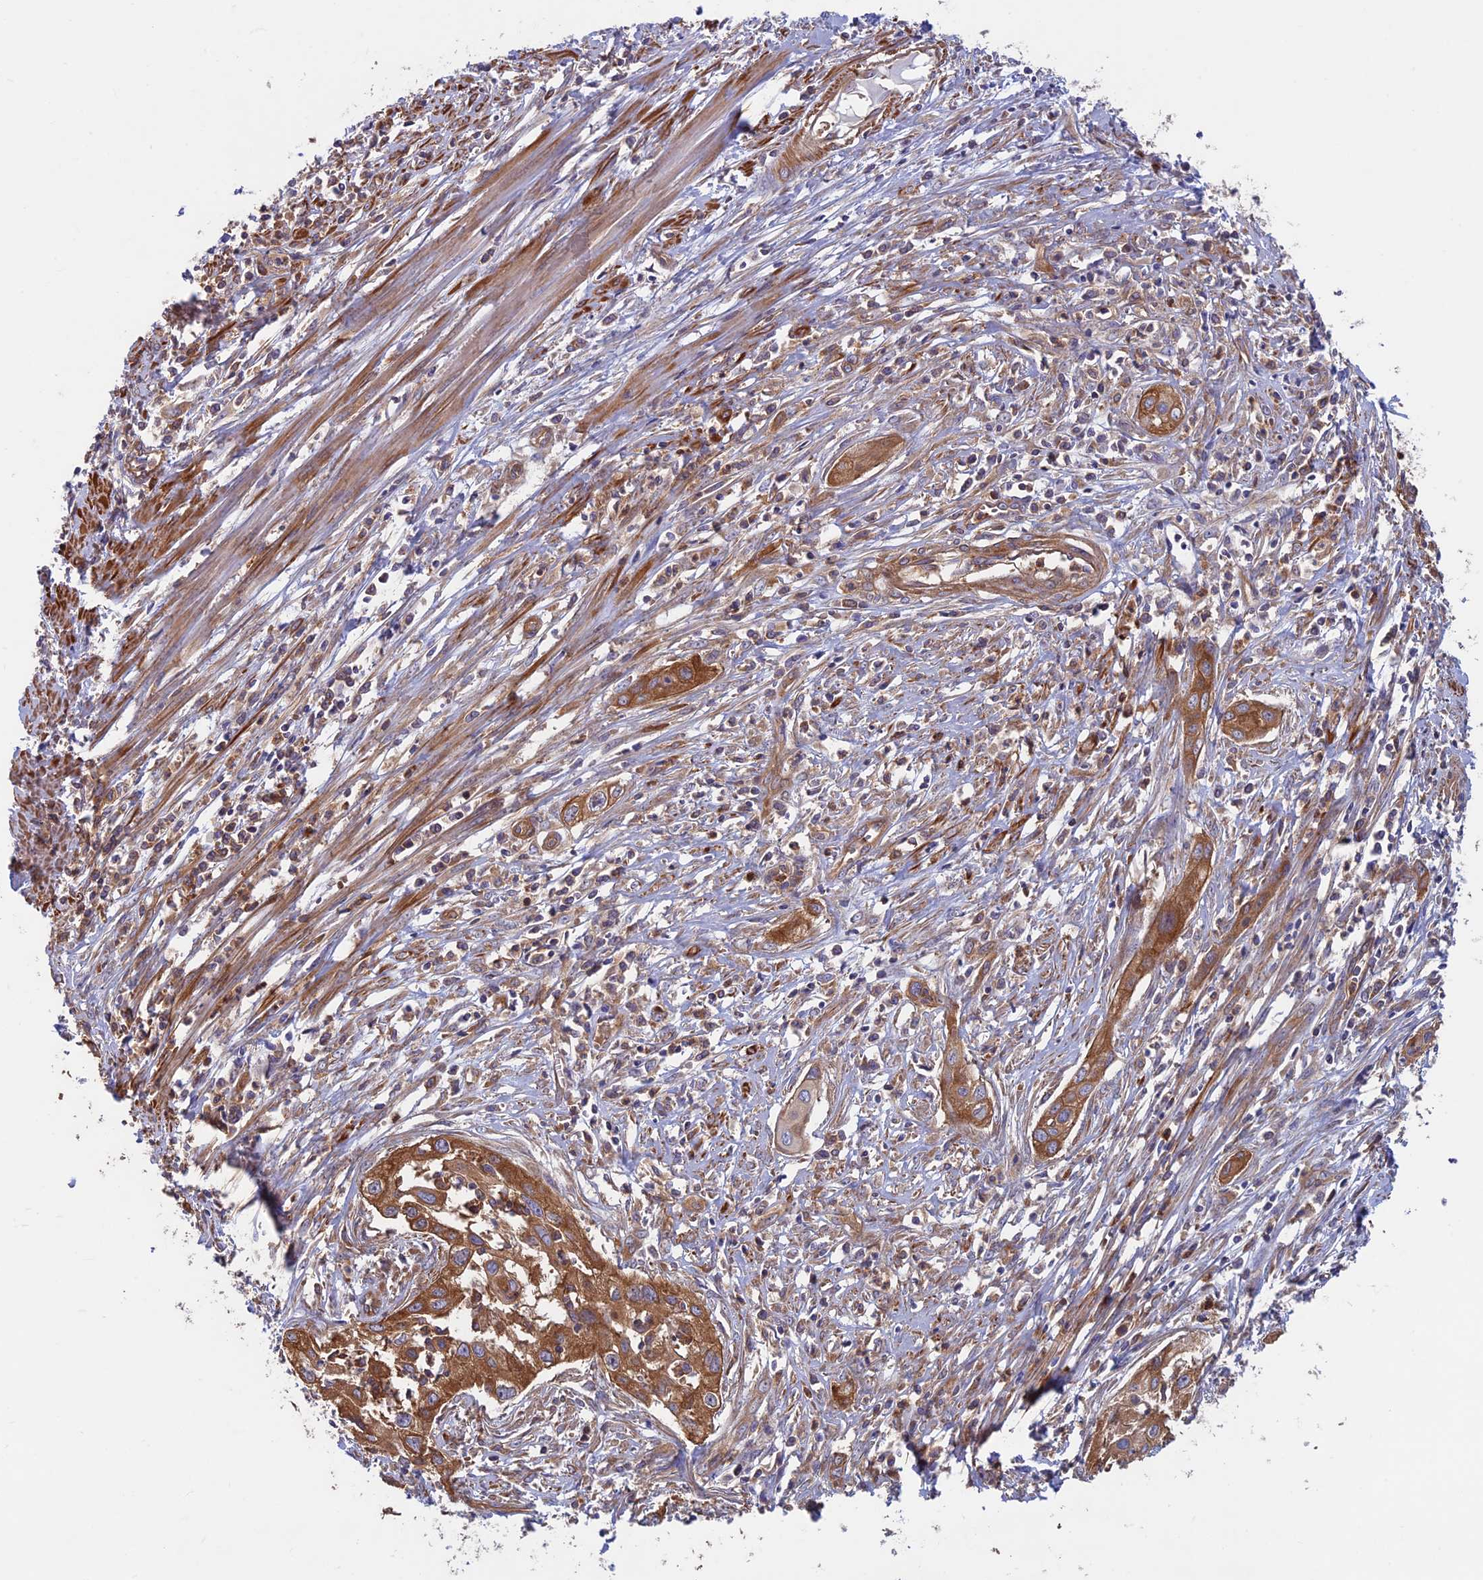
{"staining": {"intensity": "strong", "quantity": ">75%", "location": "cytoplasmic/membranous"}, "tissue": "cervical cancer", "cell_type": "Tumor cells", "image_type": "cancer", "snomed": [{"axis": "morphology", "description": "Squamous cell carcinoma, NOS"}, {"axis": "topography", "description": "Cervix"}], "caption": "Immunohistochemistry of human cervical squamous cell carcinoma displays high levels of strong cytoplasmic/membranous positivity in about >75% of tumor cells. The protein is stained brown, and the nuclei are stained in blue (DAB (3,3'-diaminobenzidine) IHC with brightfield microscopy, high magnification).", "gene": "DNM1L", "patient": {"sex": "female", "age": 34}}